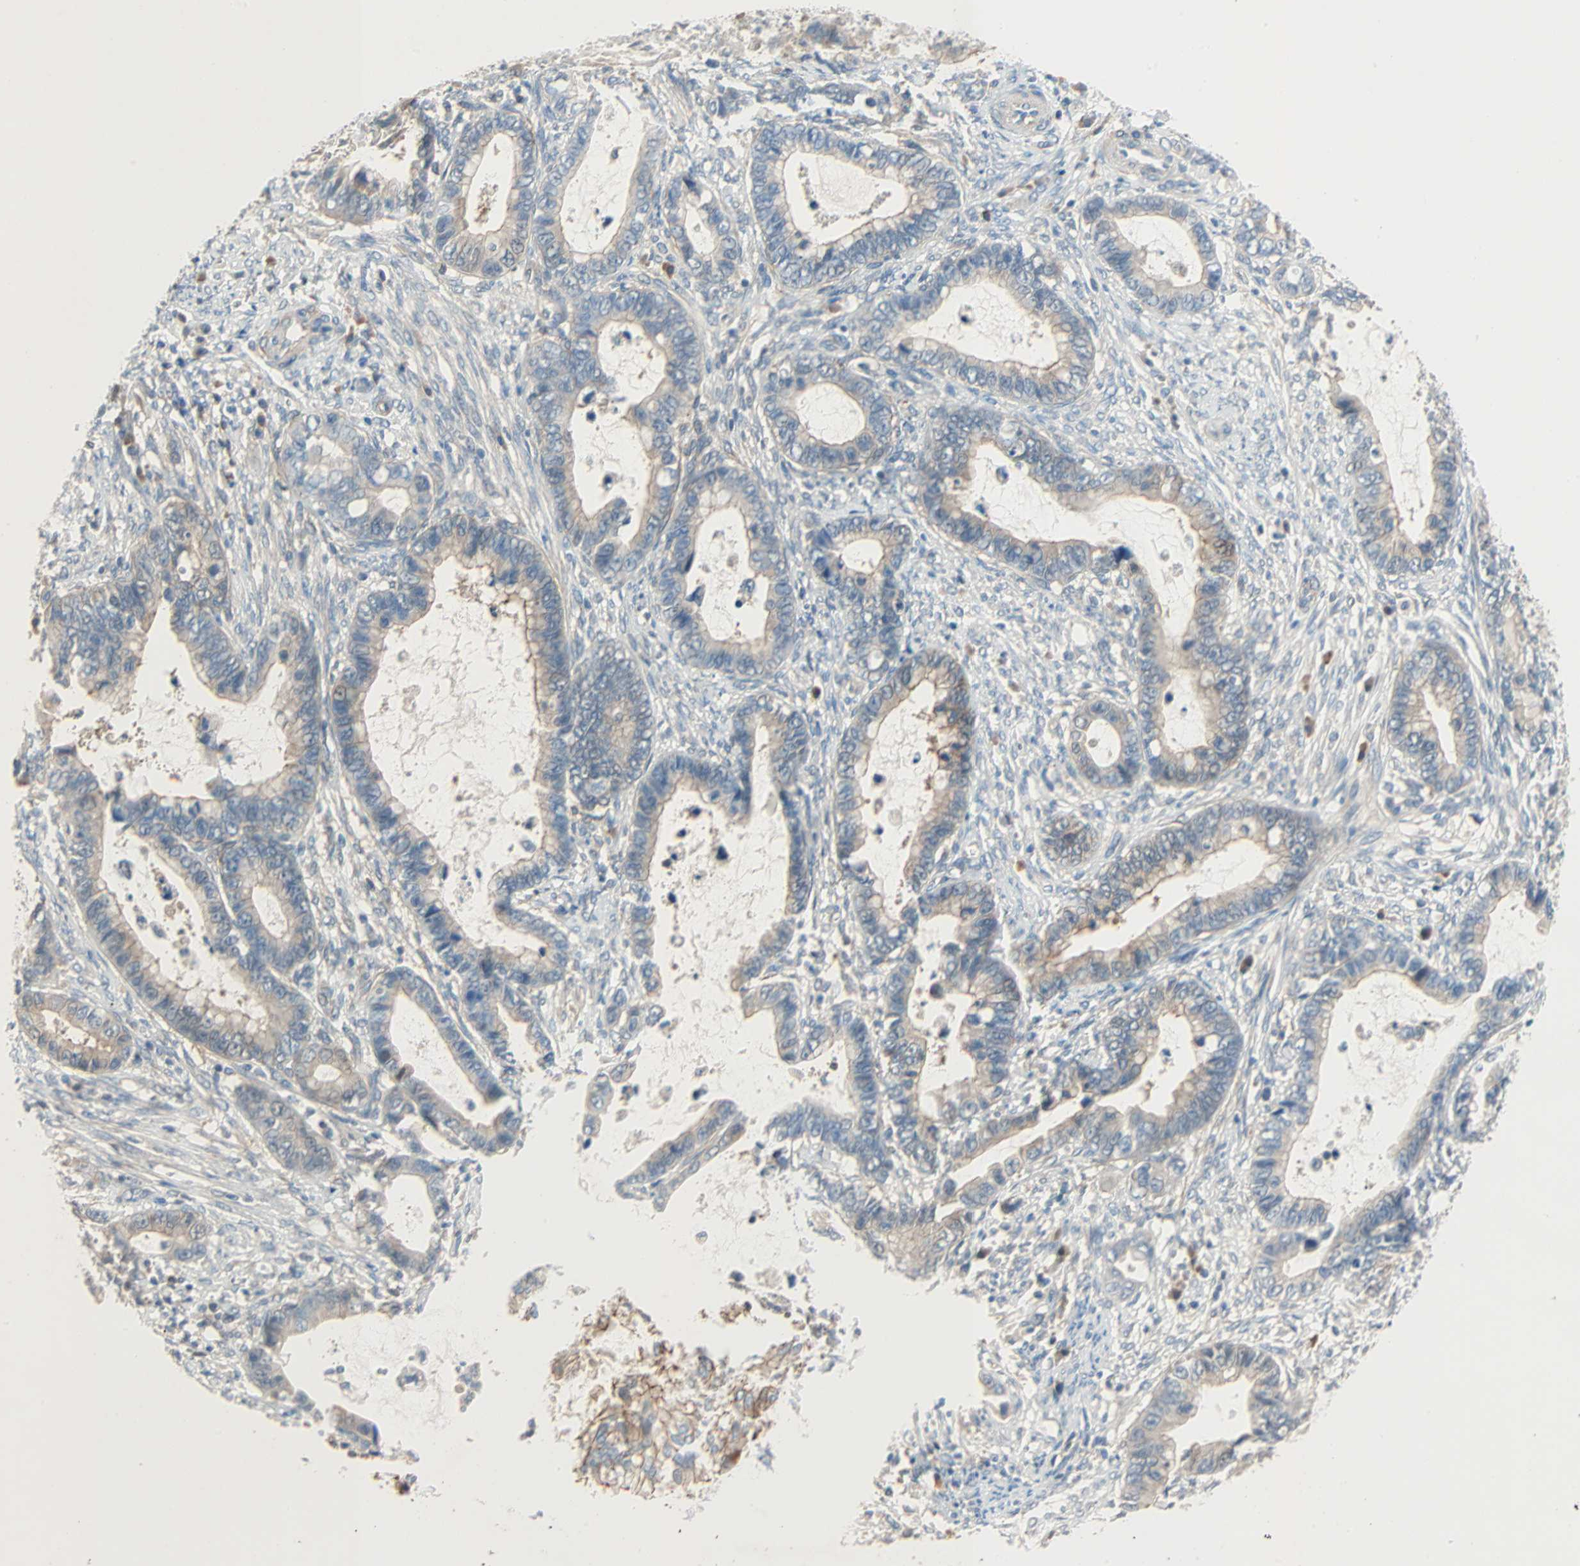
{"staining": {"intensity": "moderate", "quantity": "25%-75%", "location": "cytoplasmic/membranous"}, "tissue": "cervical cancer", "cell_type": "Tumor cells", "image_type": "cancer", "snomed": [{"axis": "morphology", "description": "Adenocarcinoma, NOS"}, {"axis": "topography", "description": "Cervix"}], "caption": "Protein analysis of adenocarcinoma (cervical) tissue reveals moderate cytoplasmic/membranous staining in about 25%-75% of tumor cells.", "gene": "TNFRSF12A", "patient": {"sex": "female", "age": 44}}